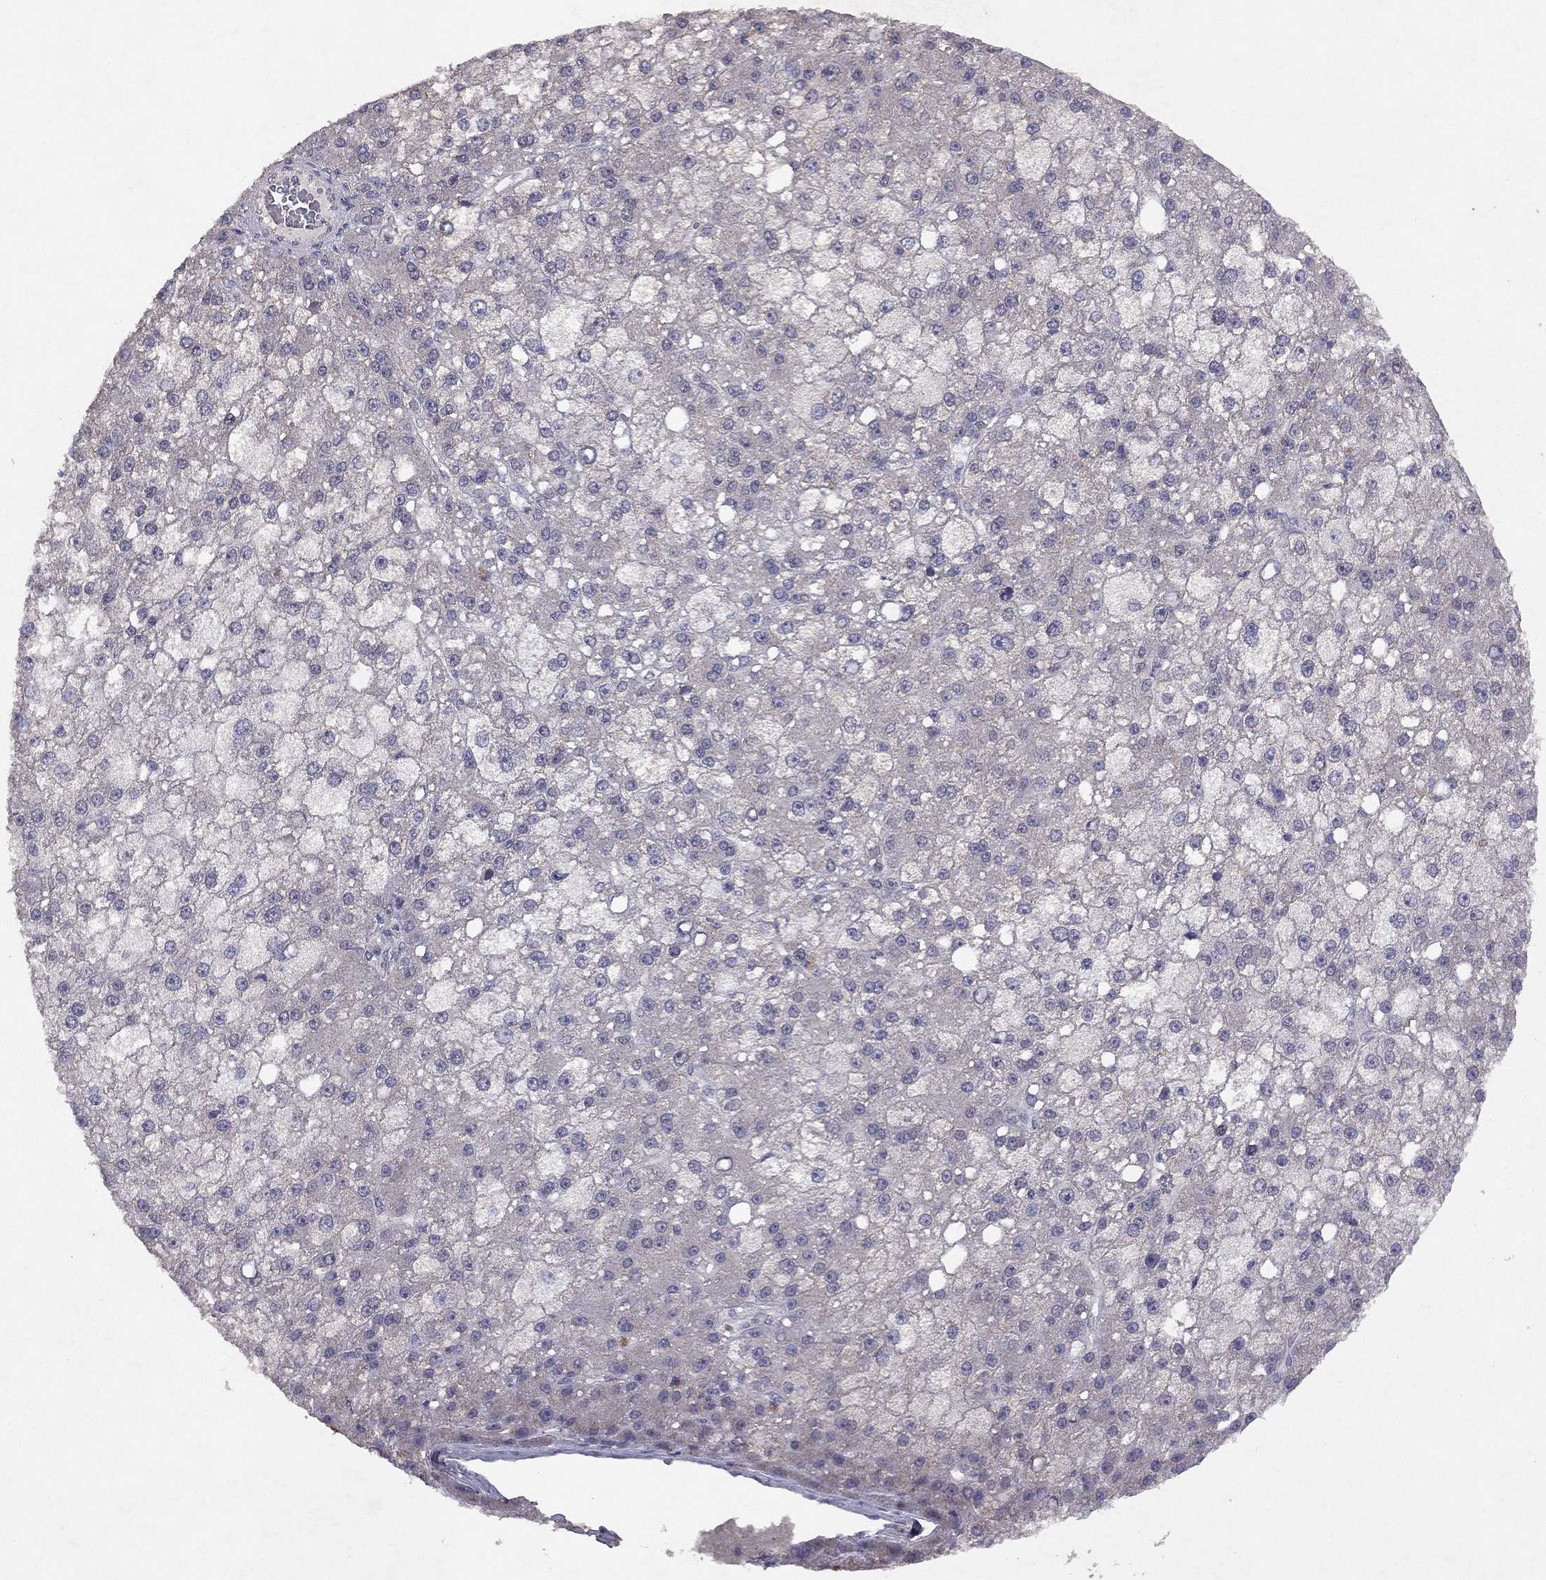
{"staining": {"intensity": "negative", "quantity": "none", "location": "none"}, "tissue": "liver cancer", "cell_type": "Tumor cells", "image_type": "cancer", "snomed": [{"axis": "morphology", "description": "Carcinoma, Hepatocellular, NOS"}, {"axis": "topography", "description": "Liver"}], "caption": "Image shows no protein staining in tumor cells of liver hepatocellular carcinoma tissue.", "gene": "ESR2", "patient": {"sex": "male", "age": 67}}